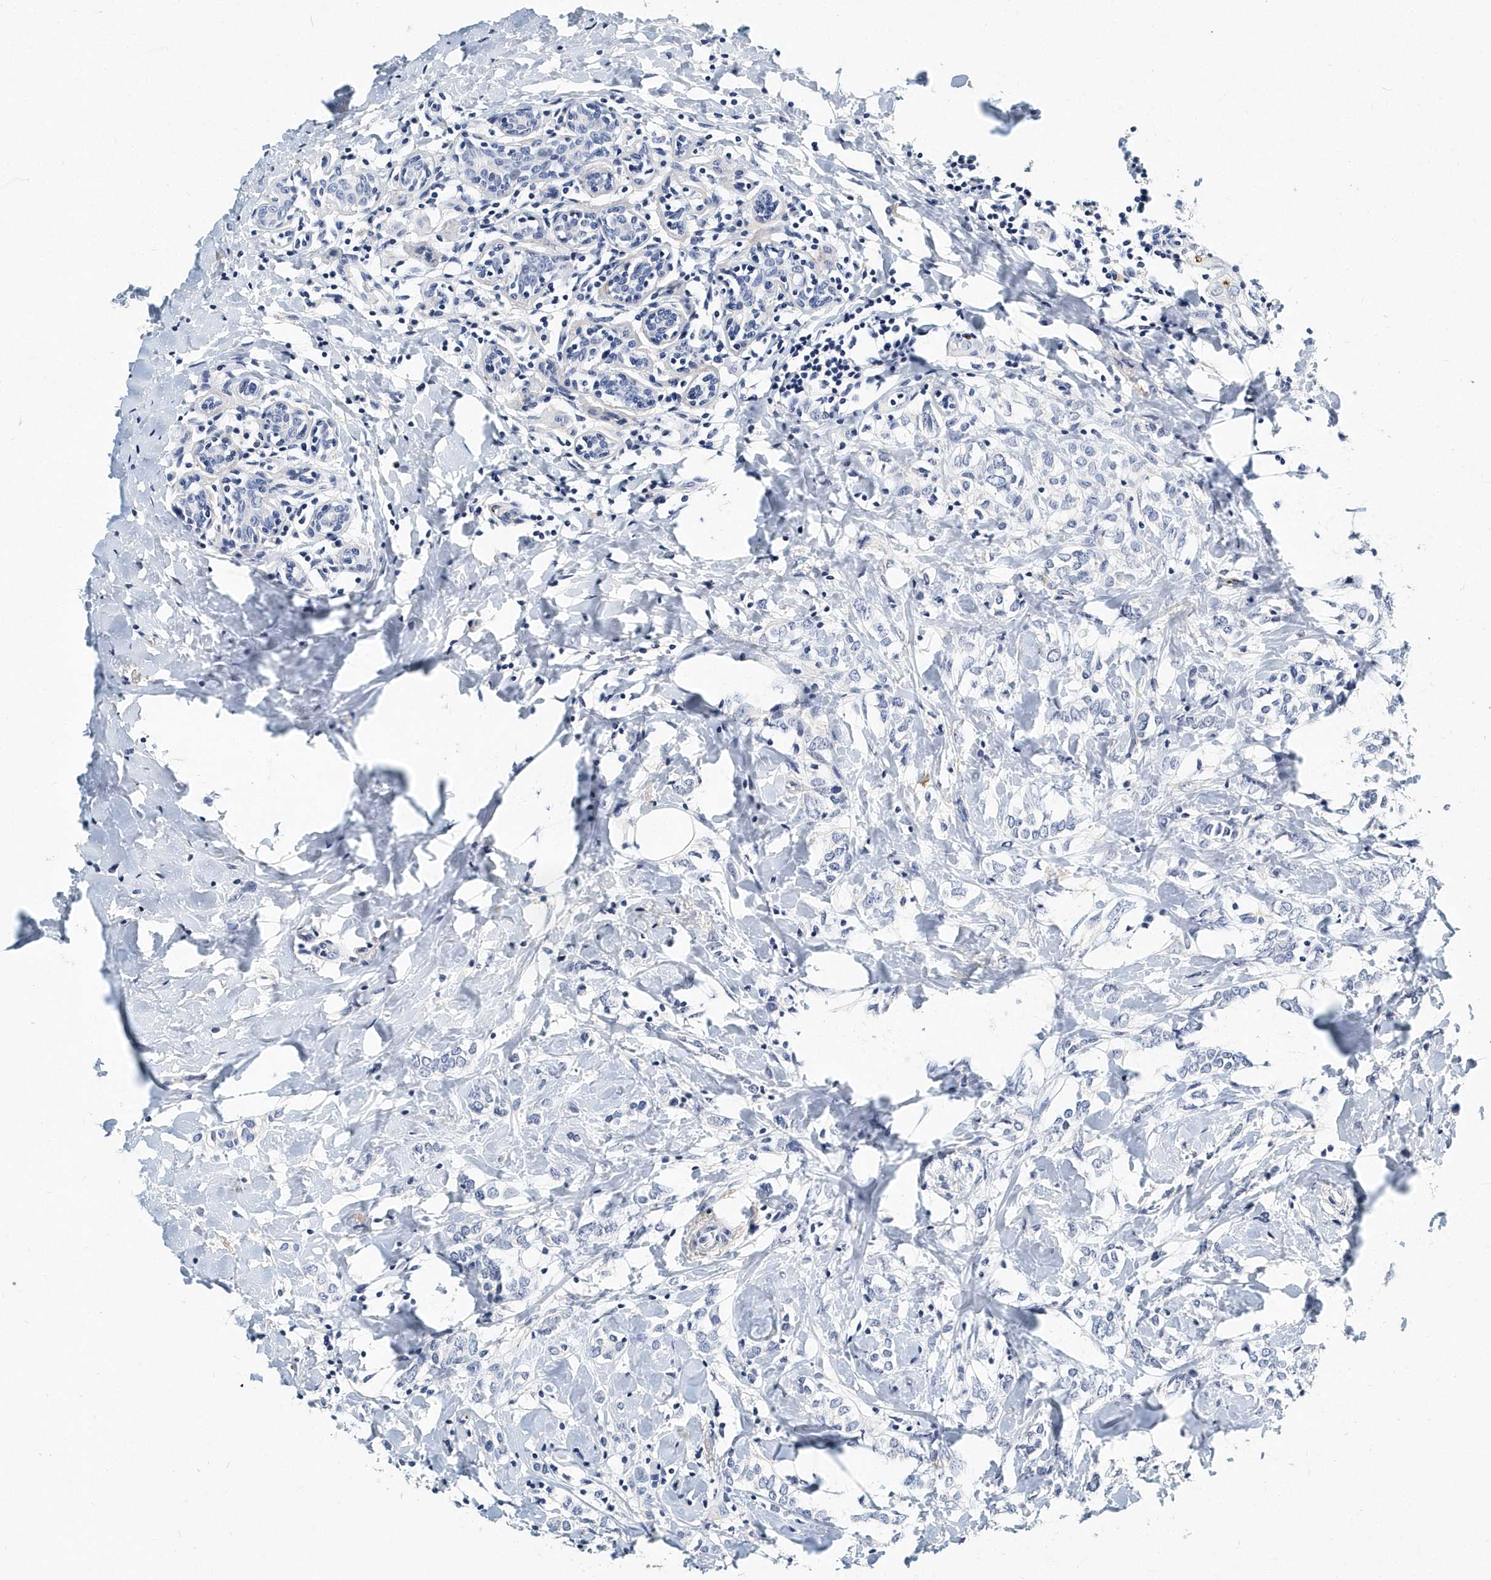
{"staining": {"intensity": "negative", "quantity": "none", "location": "none"}, "tissue": "breast cancer", "cell_type": "Tumor cells", "image_type": "cancer", "snomed": [{"axis": "morphology", "description": "Normal tissue, NOS"}, {"axis": "morphology", "description": "Lobular carcinoma"}, {"axis": "topography", "description": "Breast"}], "caption": "Immunohistochemical staining of human breast cancer demonstrates no significant expression in tumor cells.", "gene": "ITGA2B", "patient": {"sex": "female", "age": 47}}